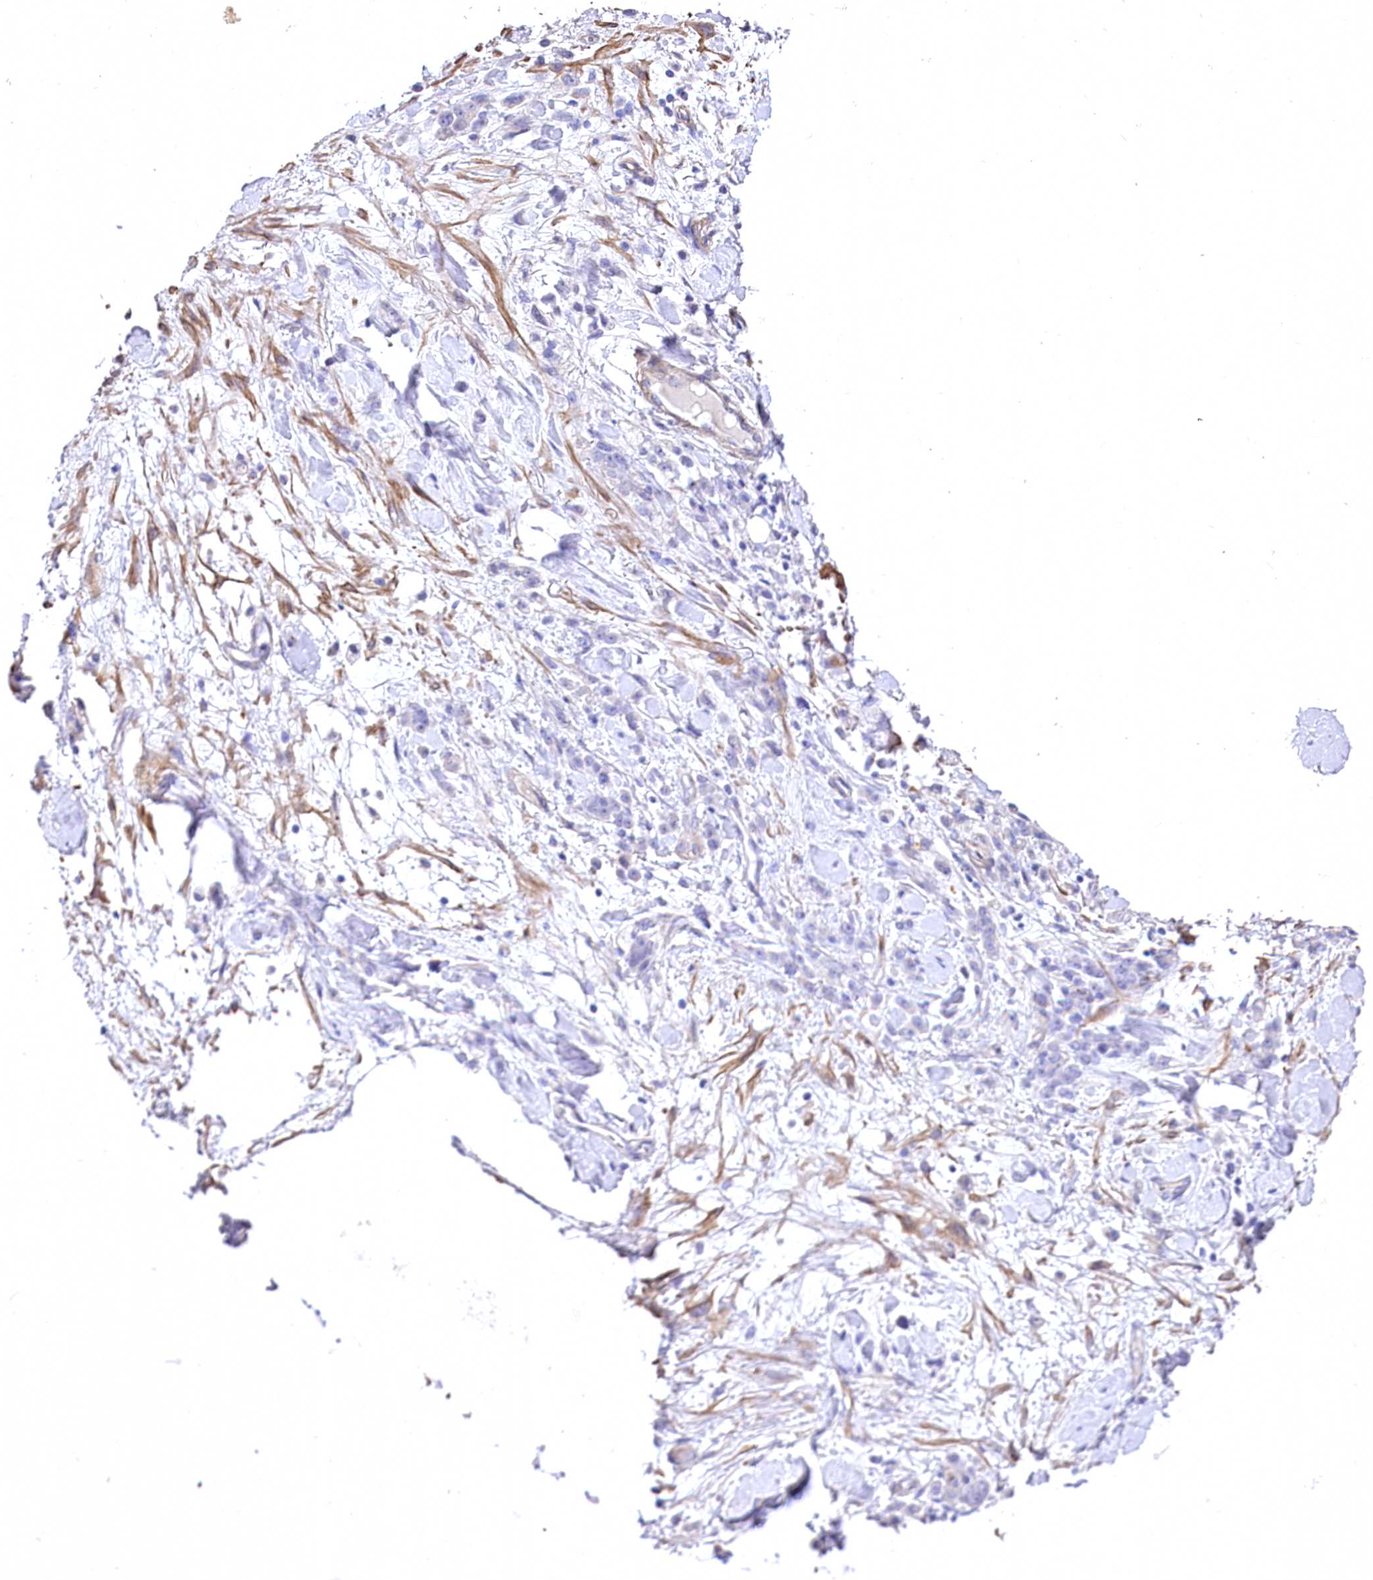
{"staining": {"intensity": "negative", "quantity": "none", "location": "none"}, "tissue": "stomach cancer", "cell_type": "Tumor cells", "image_type": "cancer", "snomed": [{"axis": "morphology", "description": "Normal tissue, NOS"}, {"axis": "morphology", "description": "Adenocarcinoma, NOS"}, {"axis": "topography", "description": "Stomach"}], "caption": "Tumor cells are negative for brown protein staining in stomach cancer.", "gene": "RDH16", "patient": {"sex": "male", "age": 82}}